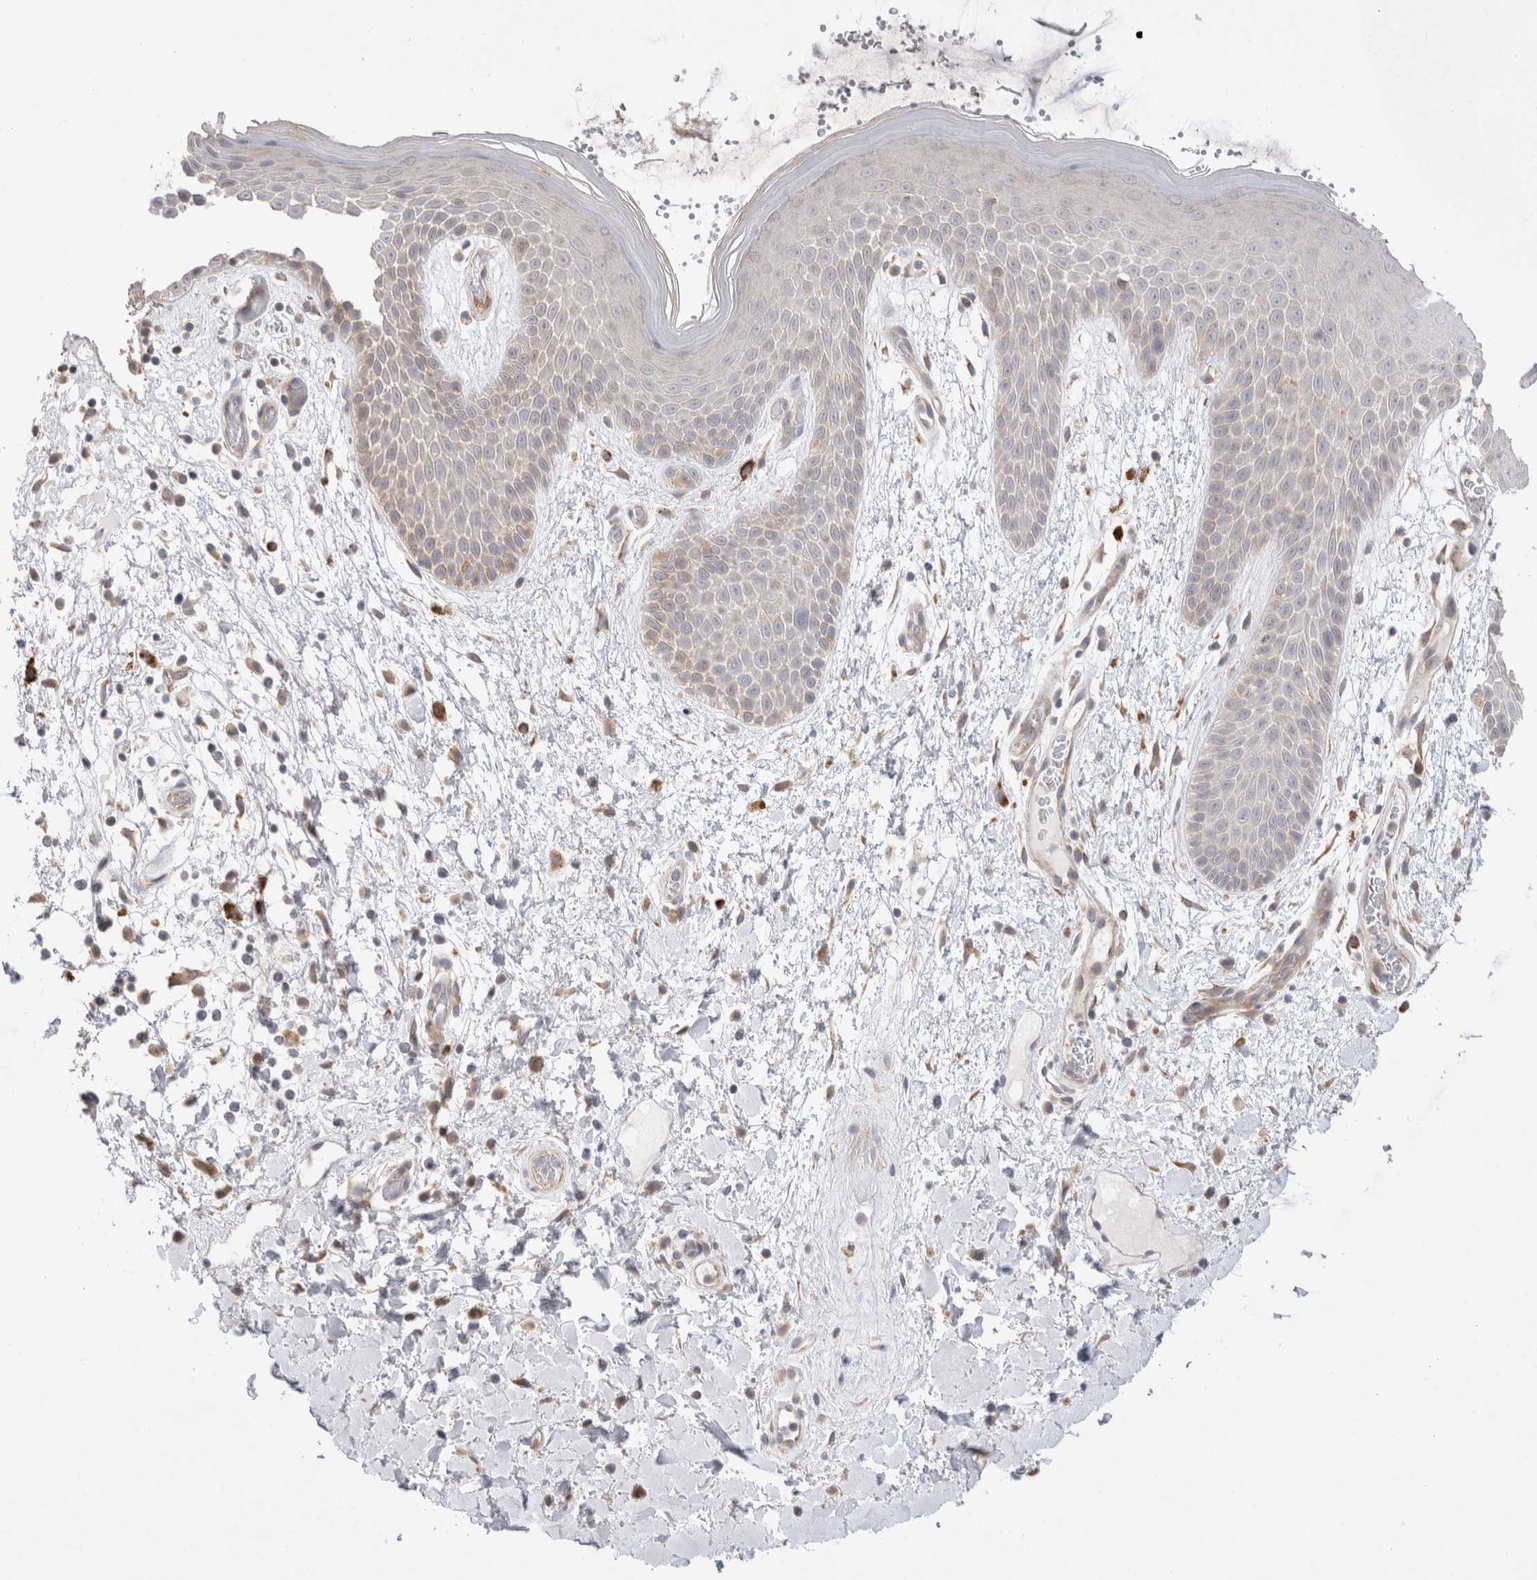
{"staining": {"intensity": "weak", "quantity": "<25%", "location": "cytoplasmic/membranous"}, "tissue": "skin", "cell_type": "Epidermal cells", "image_type": "normal", "snomed": [{"axis": "morphology", "description": "Normal tissue, NOS"}, {"axis": "topography", "description": "Anal"}], "caption": "Normal skin was stained to show a protein in brown. There is no significant positivity in epidermal cells. (Stains: DAB (3,3'-diaminobenzidine) immunohistochemistry with hematoxylin counter stain, Microscopy: brightfield microscopy at high magnification).", "gene": "NPC1", "patient": {"sex": "male", "age": 74}}